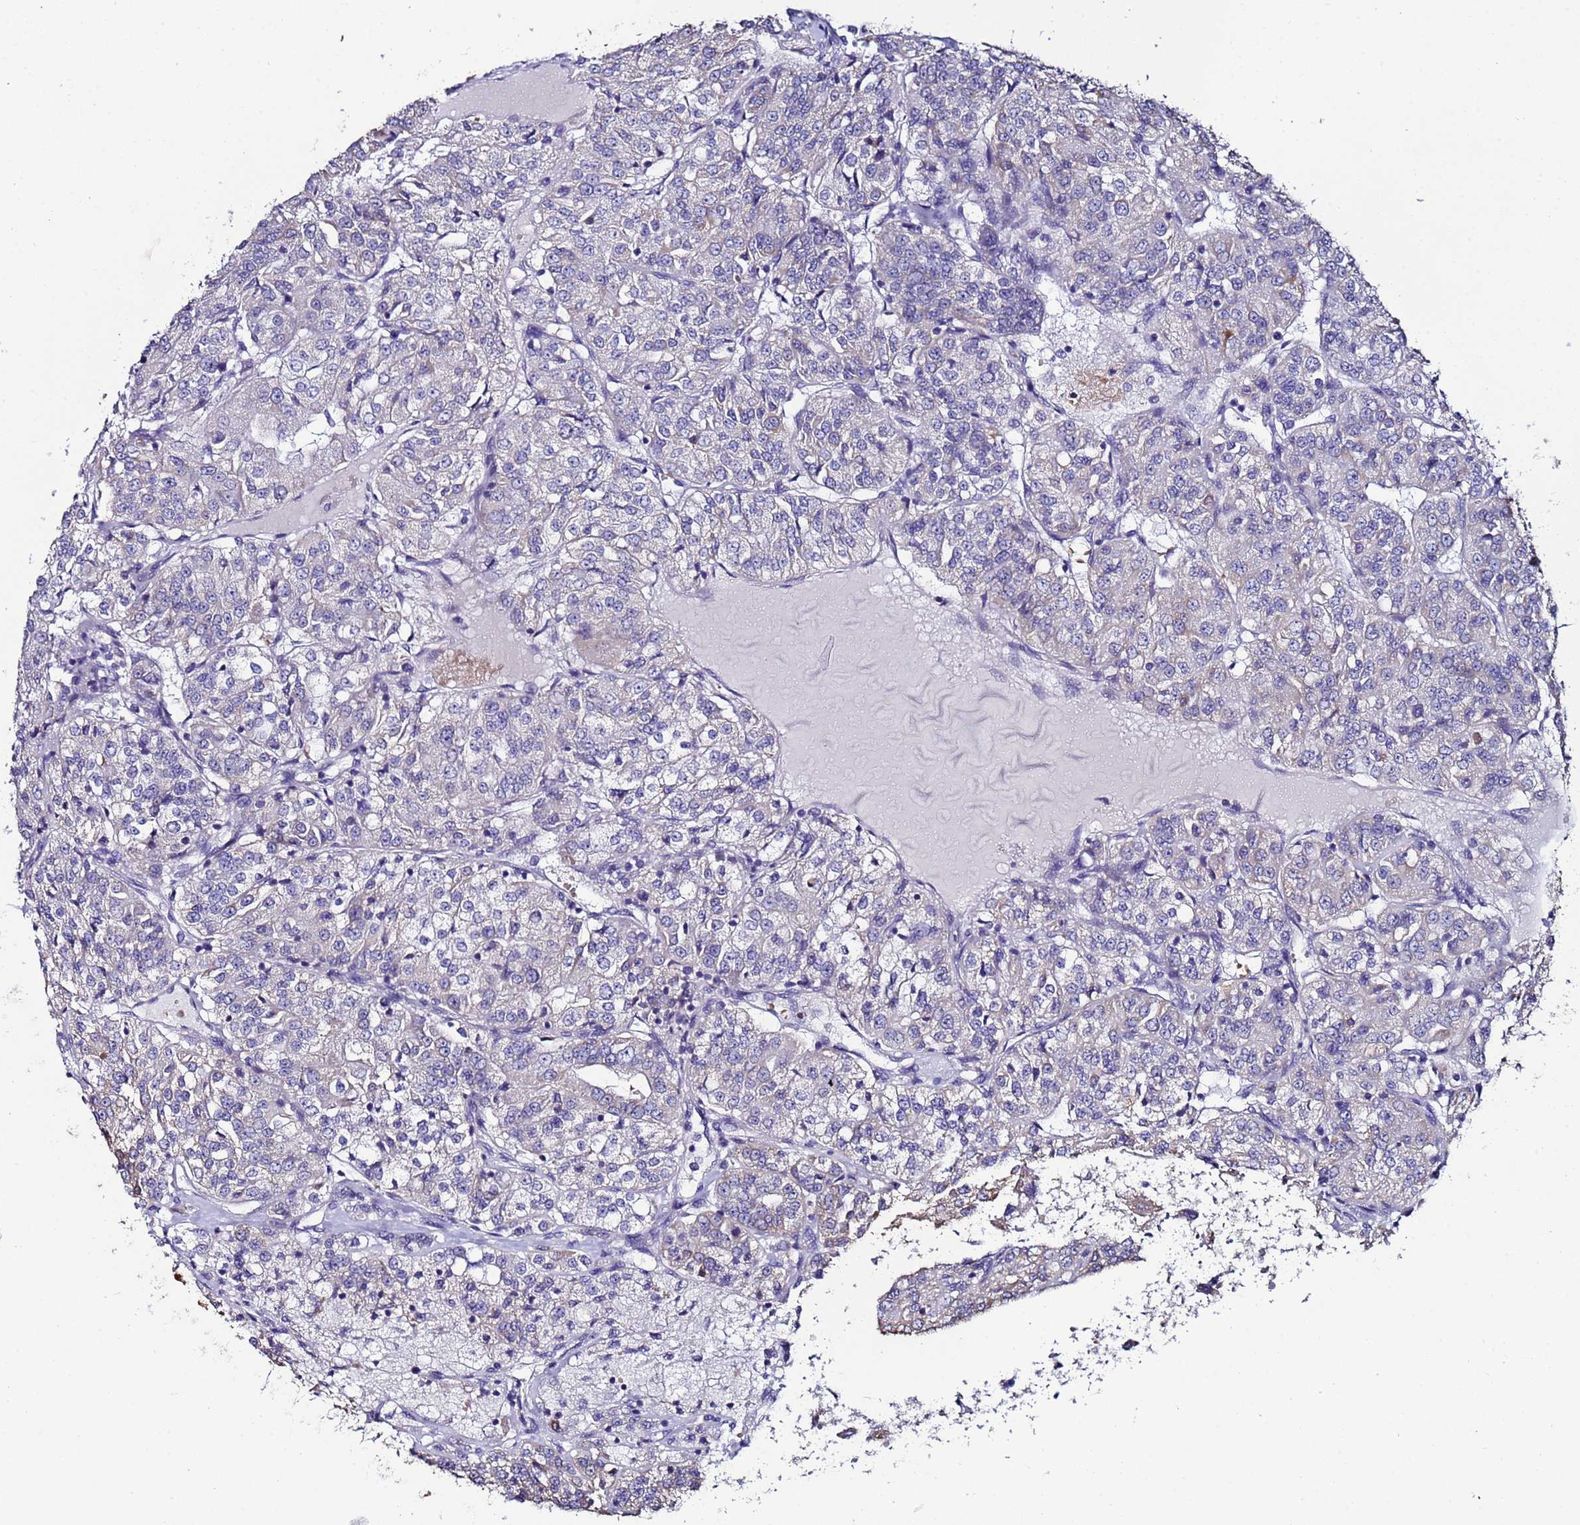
{"staining": {"intensity": "negative", "quantity": "none", "location": "none"}, "tissue": "renal cancer", "cell_type": "Tumor cells", "image_type": "cancer", "snomed": [{"axis": "morphology", "description": "Adenocarcinoma, NOS"}, {"axis": "topography", "description": "Kidney"}], "caption": "Tumor cells are negative for protein expression in human renal cancer (adenocarcinoma).", "gene": "CLHC1", "patient": {"sex": "female", "age": 63}}